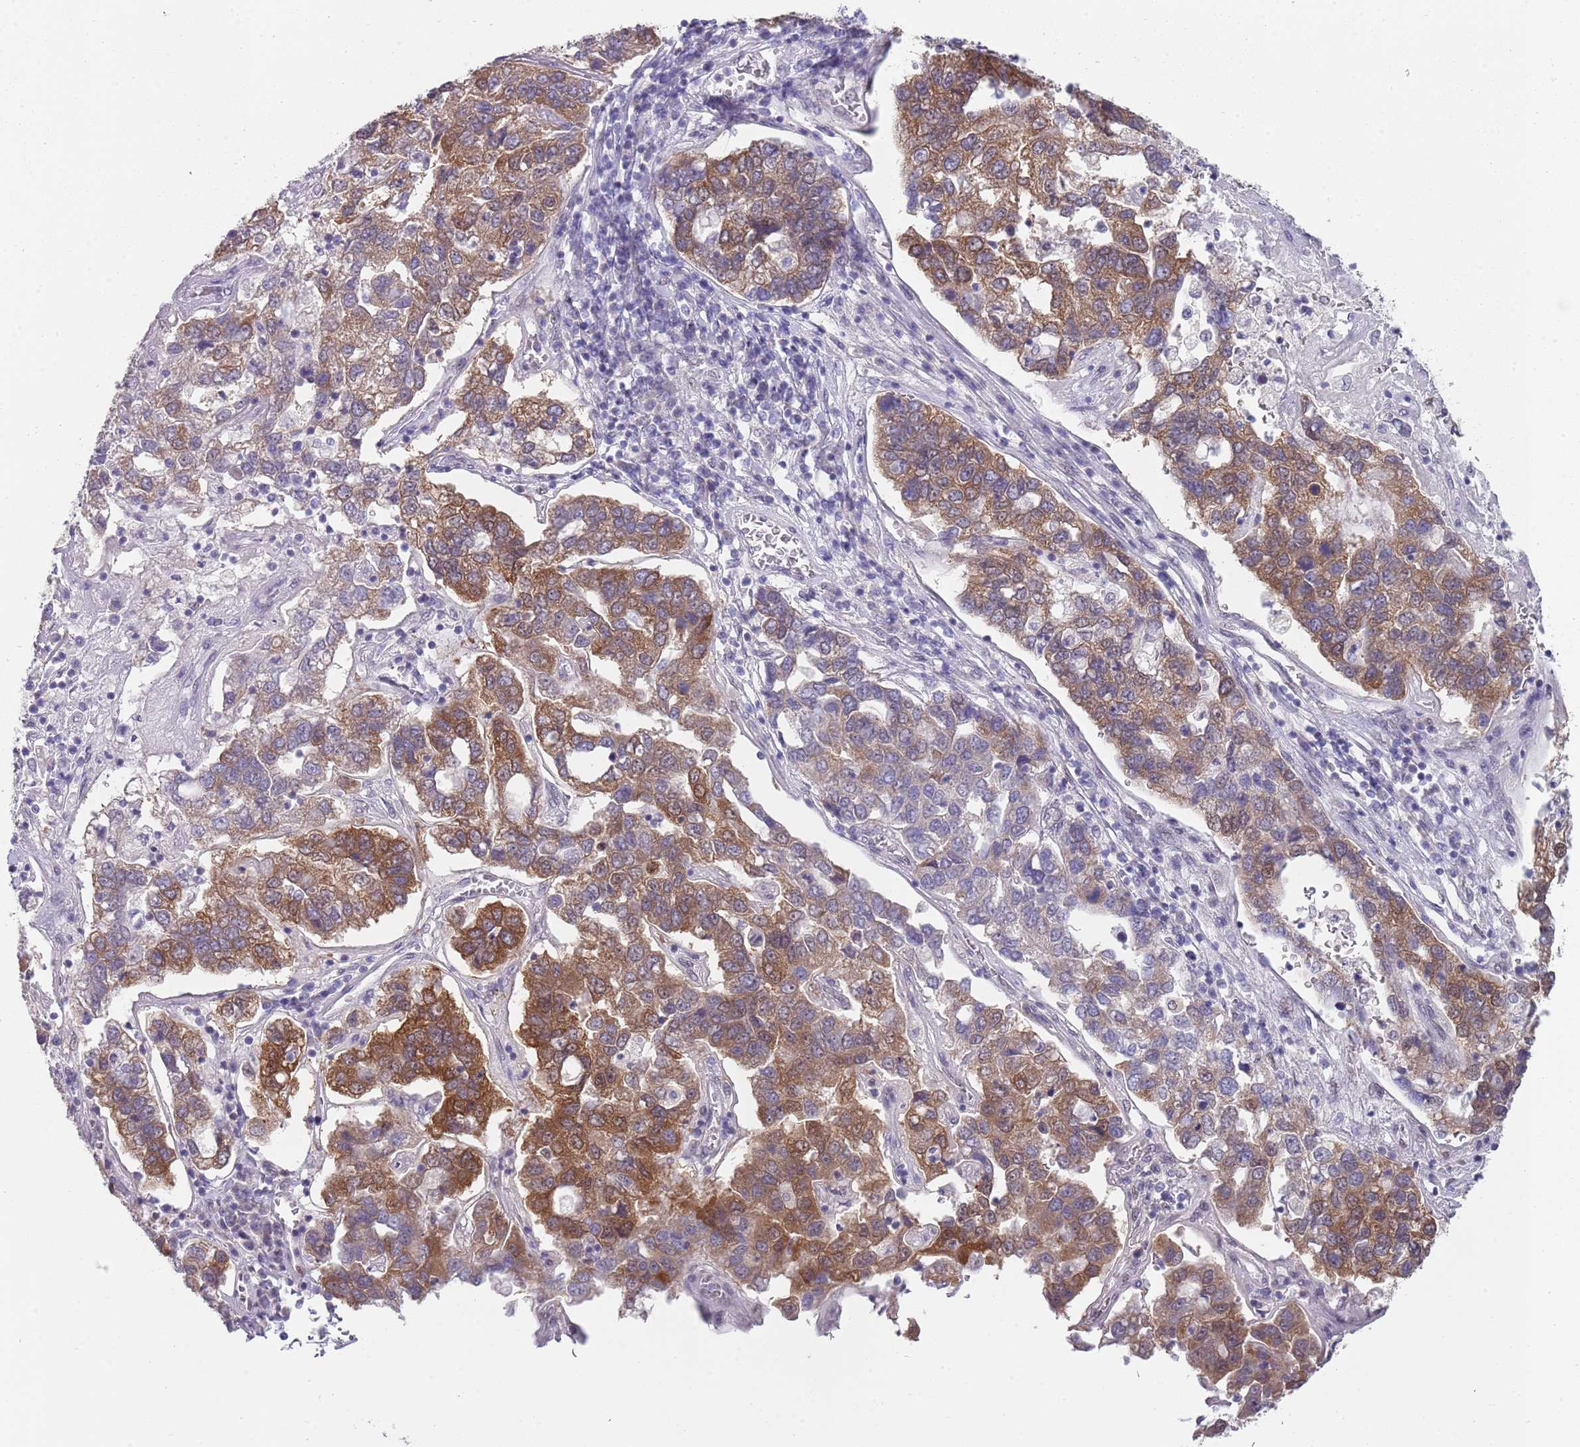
{"staining": {"intensity": "moderate", "quantity": ">75%", "location": "cytoplasmic/membranous,nuclear"}, "tissue": "pancreatic cancer", "cell_type": "Tumor cells", "image_type": "cancer", "snomed": [{"axis": "morphology", "description": "Adenocarcinoma, NOS"}, {"axis": "topography", "description": "Pancreas"}], "caption": "Immunohistochemistry (IHC) histopathology image of adenocarcinoma (pancreatic) stained for a protein (brown), which demonstrates medium levels of moderate cytoplasmic/membranous and nuclear expression in about >75% of tumor cells.", "gene": "SEPHS2", "patient": {"sex": "female", "age": 61}}